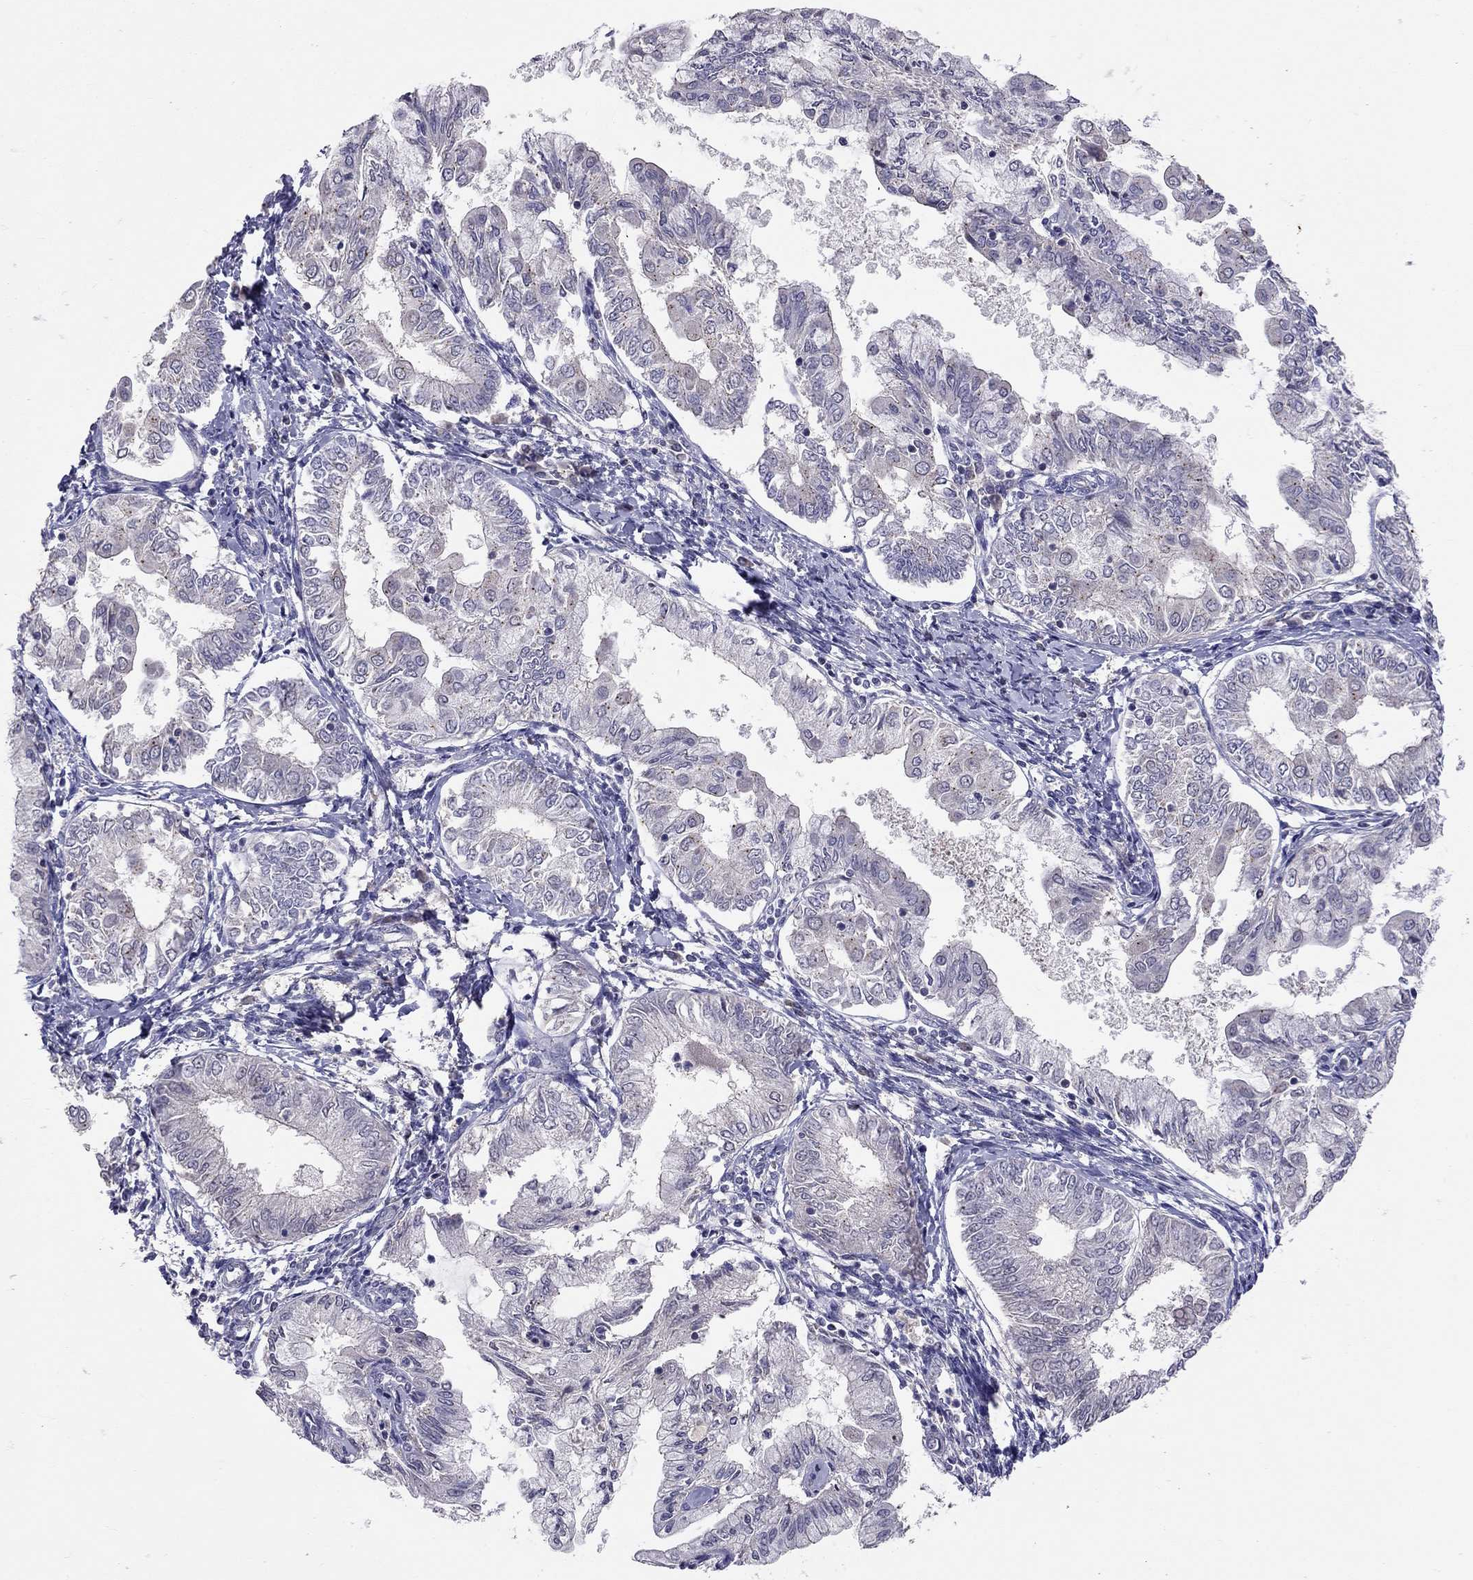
{"staining": {"intensity": "negative", "quantity": "none", "location": "none"}, "tissue": "endometrial cancer", "cell_type": "Tumor cells", "image_type": "cancer", "snomed": [{"axis": "morphology", "description": "Adenocarcinoma, NOS"}, {"axis": "topography", "description": "Endometrium"}], "caption": "IHC of endometrial cancer exhibits no positivity in tumor cells.", "gene": "RTP5", "patient": {"sex": "female", "age": 68}}